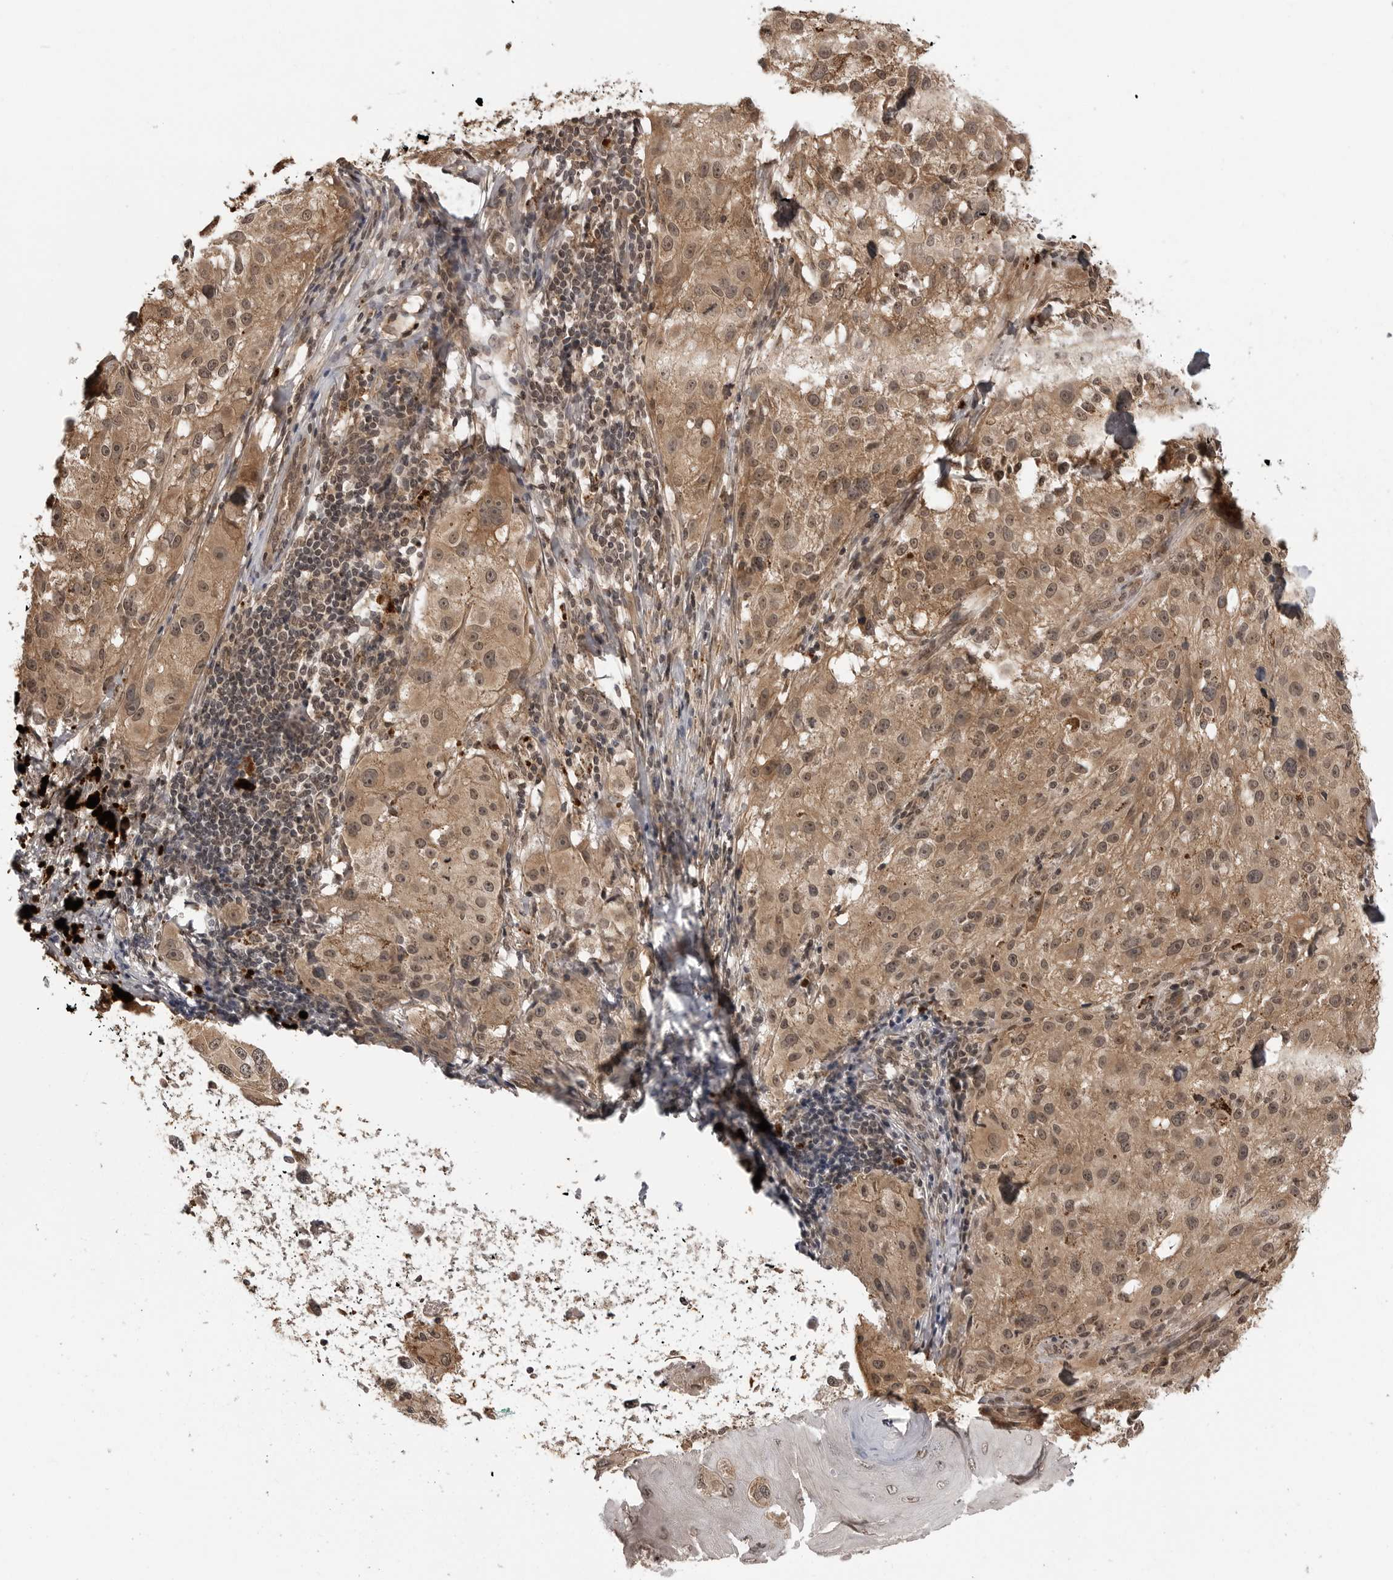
{"staining": {"intensity": "moderate", "quantity": ">75%", "location": "cytoplasmic/membranous,nuclear"}, "tissue": "melanoma", "cell_type": "Tumor cells", "image_type": "cancer", "snomed": [{"axis": "morphology", "description": "Malignant melanoma, NOS"}, {"axis": "topography", "description": "Skin"}], "caption": "Immunohistochemistry (IHC) image of neoplastic tissue: human malignant melanoma stained using immunohistochemistry reveals medium levels of moderate protein expression localized specifically in the cytoplasmic/membranous and nuclear of tumor cells, appearing as a cytoplasmic/membranous and nuclear brown color.", "gene": "IL24", "patient": {"sex": "female", "age": 73}}